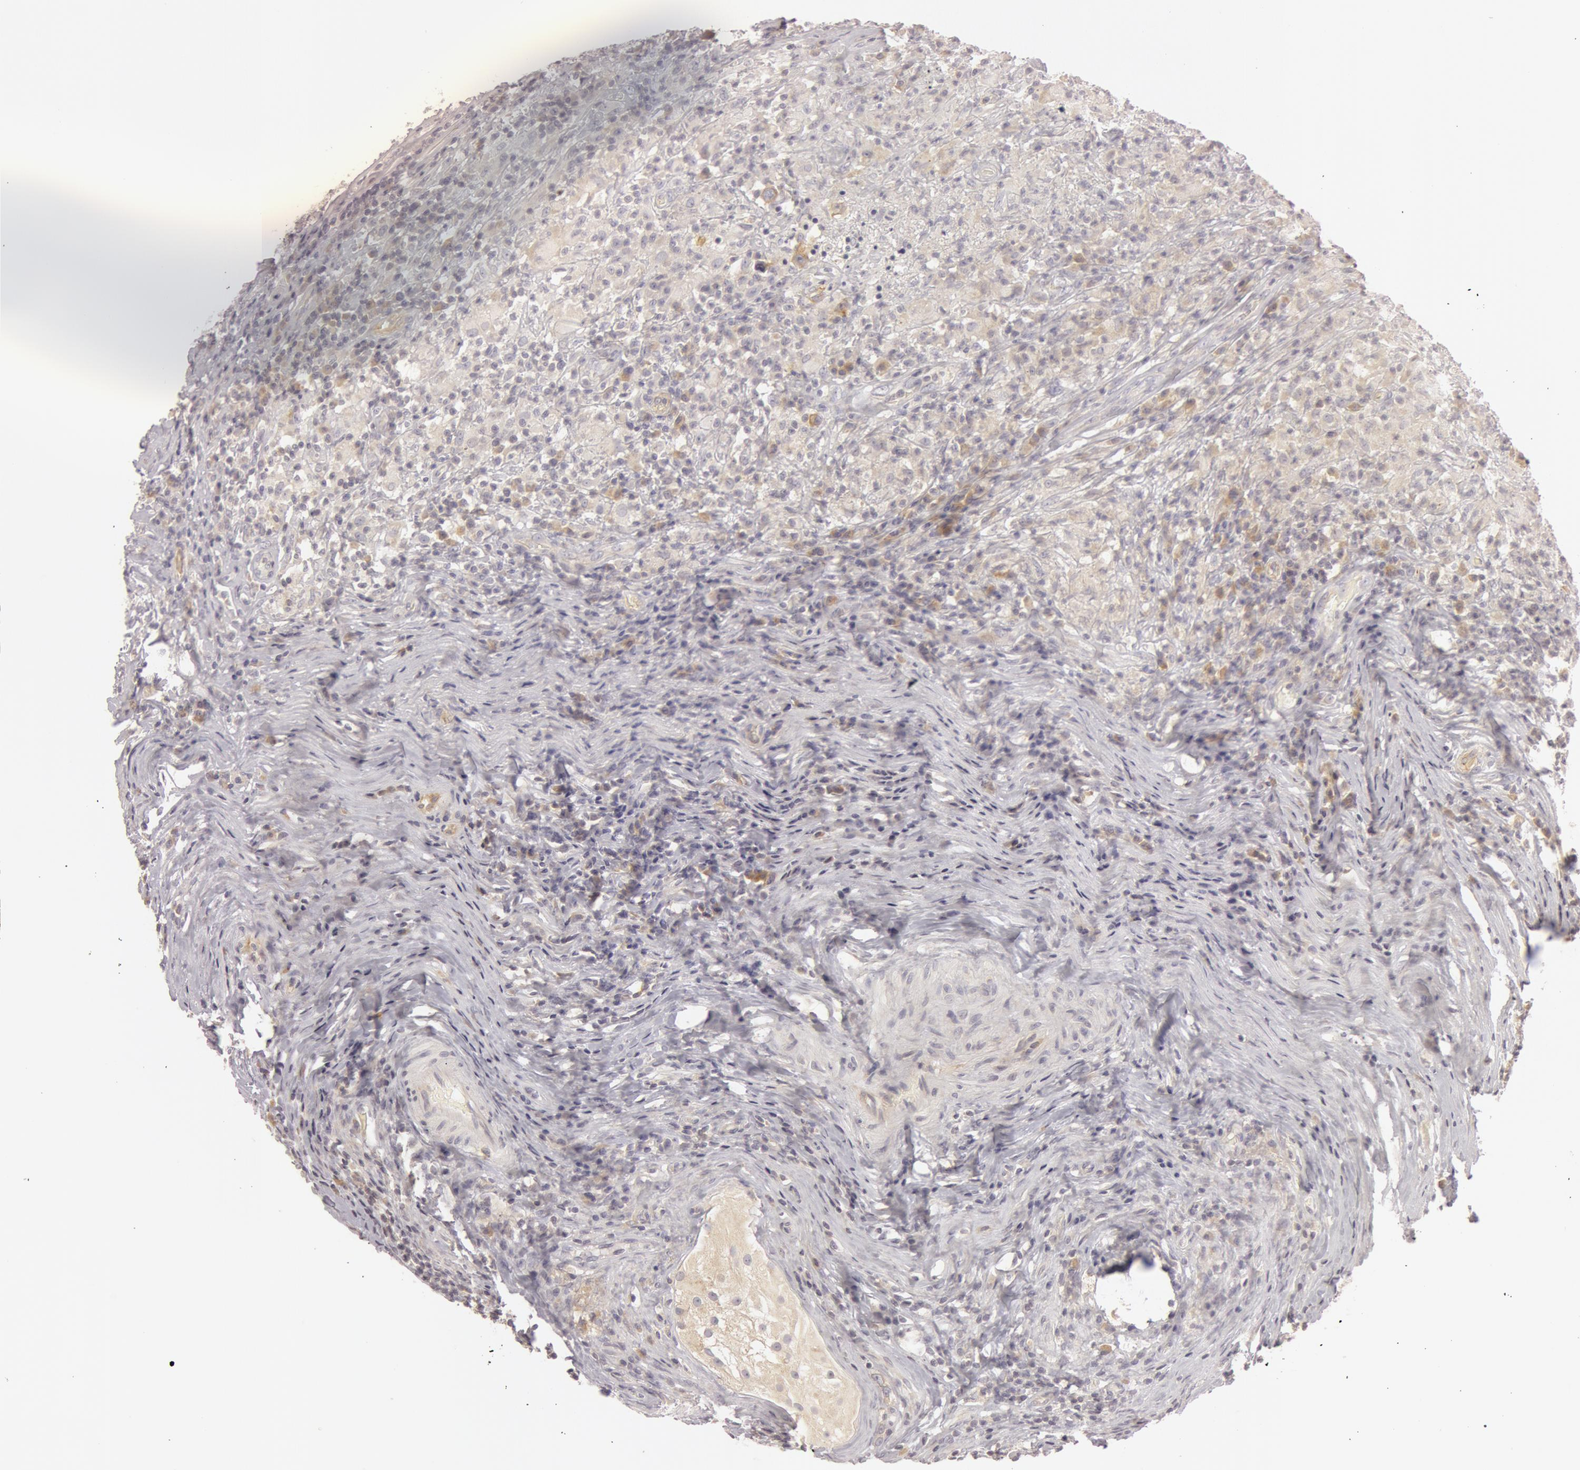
{"staining": {"intensity": "weak", "quantity": "<25%", "location": "cytoplasmic/membranous"}, "tissue": "testis cancer", "cell_type": "Tumor cells", "image_type": "cancer", "snomed": [{"axis": "morphology", "description": "Seminoma, NOS"}, {"axis": "topography", "description": "Testis"}], "caption": "Immunohistochemistry histopathology image of seminoma (testis) stained for a protein (brown), which demonstrates no staining in tumor cells.", "gene": "RALGAPA1", "patient": {"sex": "male", "age": 34}}